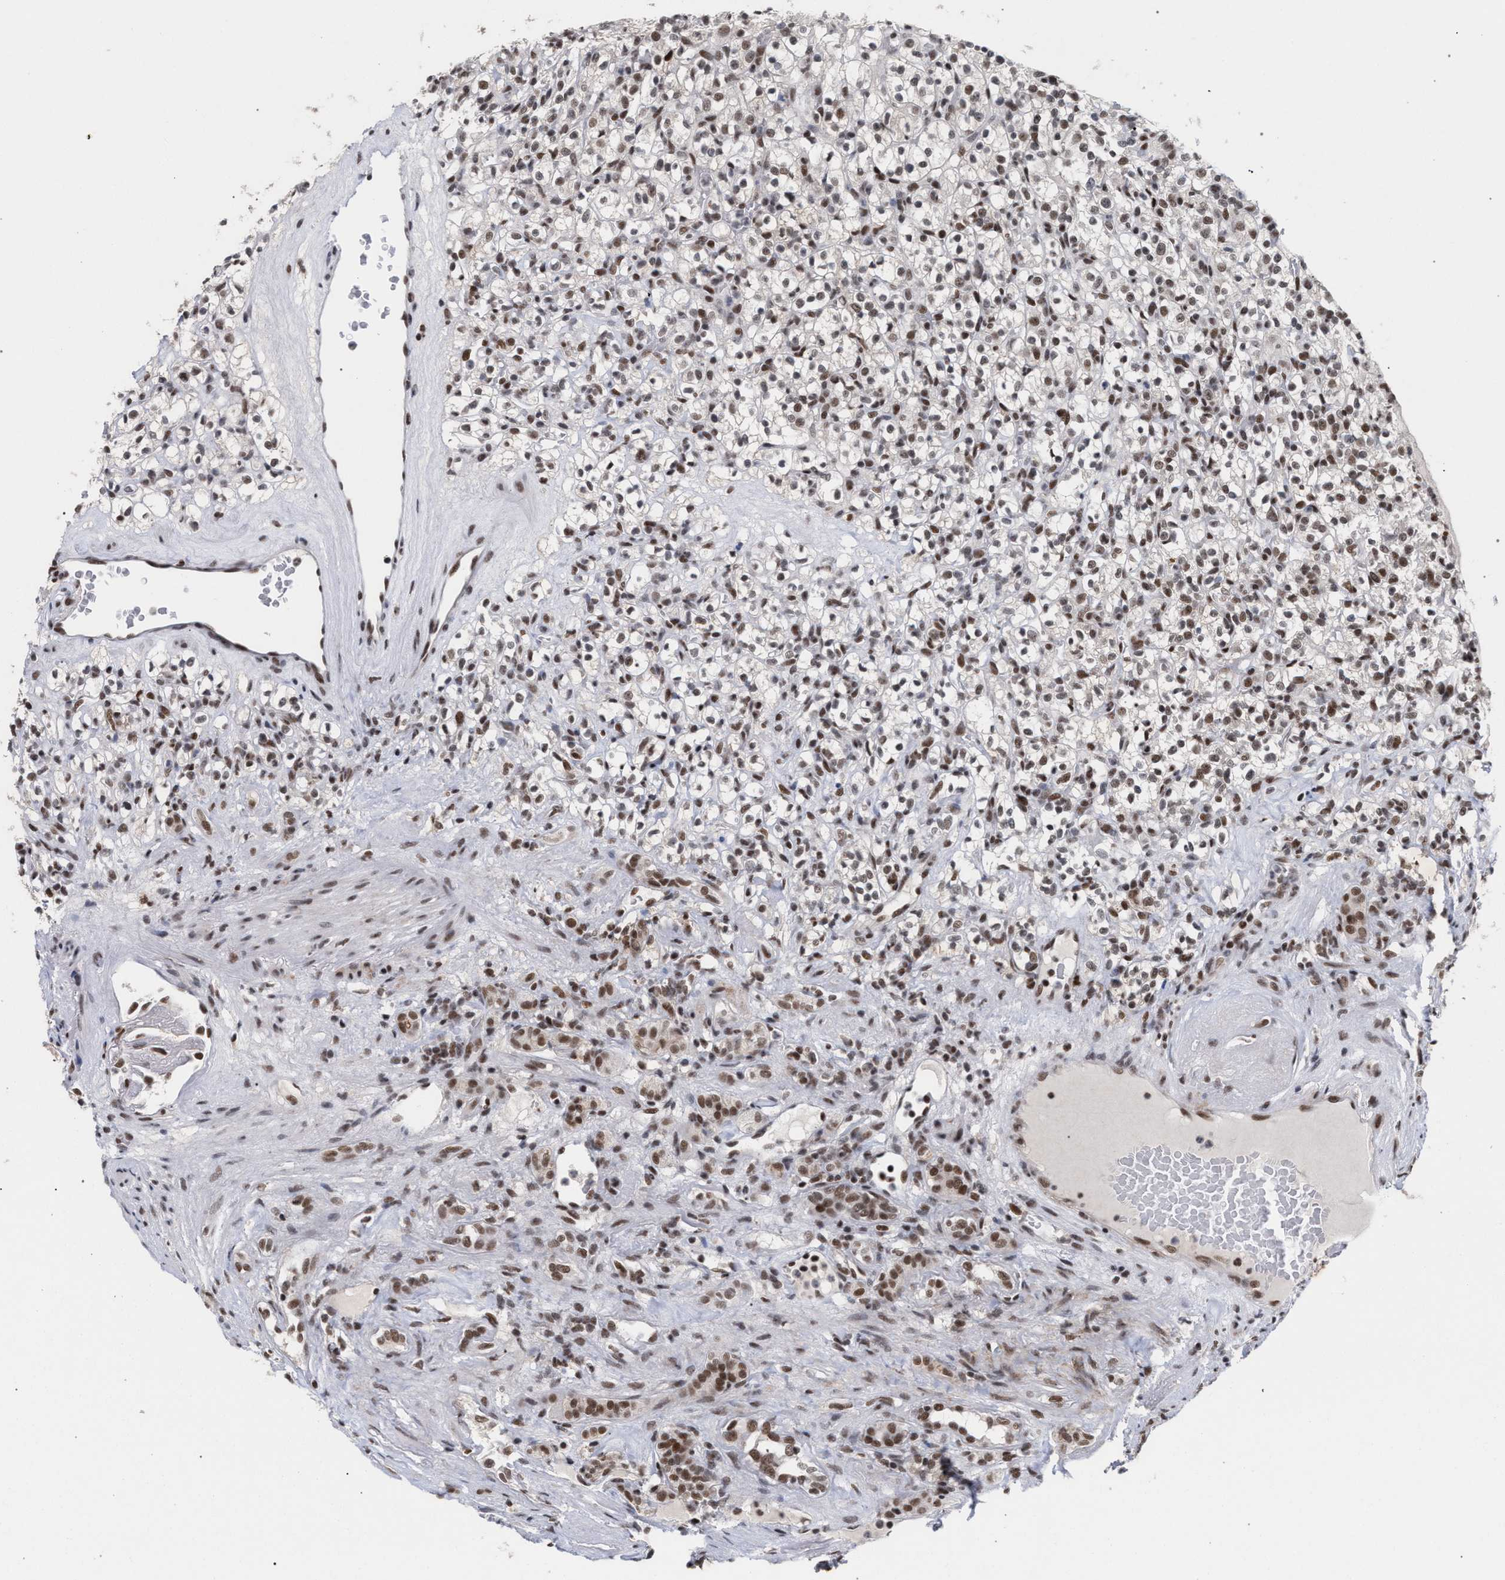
{"staining": {"intensity": "moderate", "quantity": ">75%", "location": "nuclear"}, "tissue": "renal cancer", "cell_type": "Tumor cells", "image_type": "cancer", "snomed": [{"axis": "morphology", "description": "Normal tissue, NOS"}, {"axis": "morphology", "description": "Adenocarcinoma, NOS"}, {"axis": "topography", "description": "Kidney"}], "caption": "Immunohistochemical staining of human renal cancer (adenocarcinoma) exhibits medium levels of moderate nuclear staining in about >75% of tumor cells.", "gene": "SCAF4", "patient": {"sex": "female", "age": 72}}